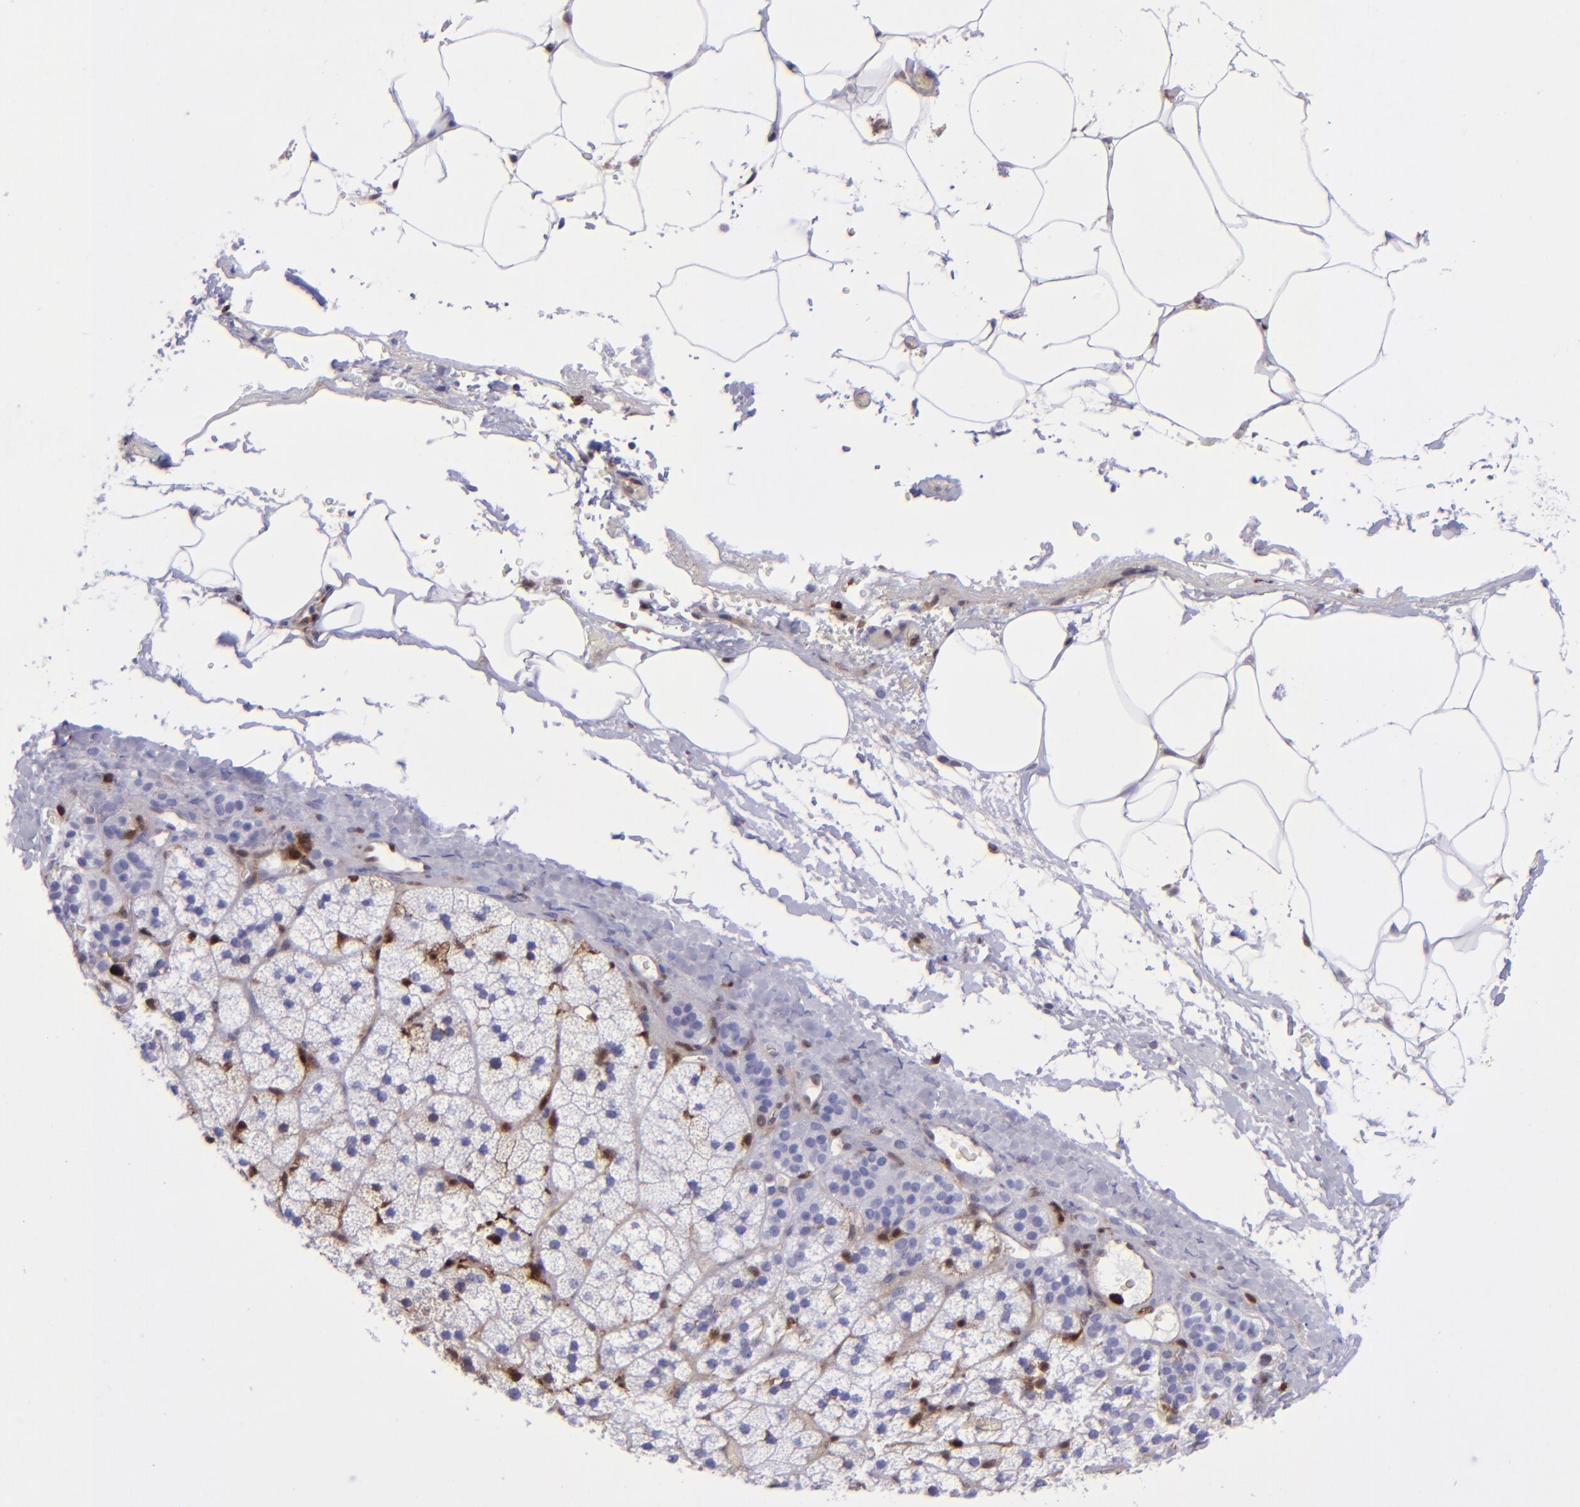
{"staining": {"intensity": "negative", "quantity": "none", "location": "none"}, "tissue": "adrenal gland", "cell_type": "Glandular cells", "image_type": "normal", "snomed": [{"axis": "morphology", "description": "Normal tissue, NOS"}, {"axis": "topography", "description": "Adrenal gland"}], "caption": "The IHC micrograph has no significant expression in glandular cells of adrenal gland.", "gene": "TYMP", "patient": {"sex": "male", "age": 35}}